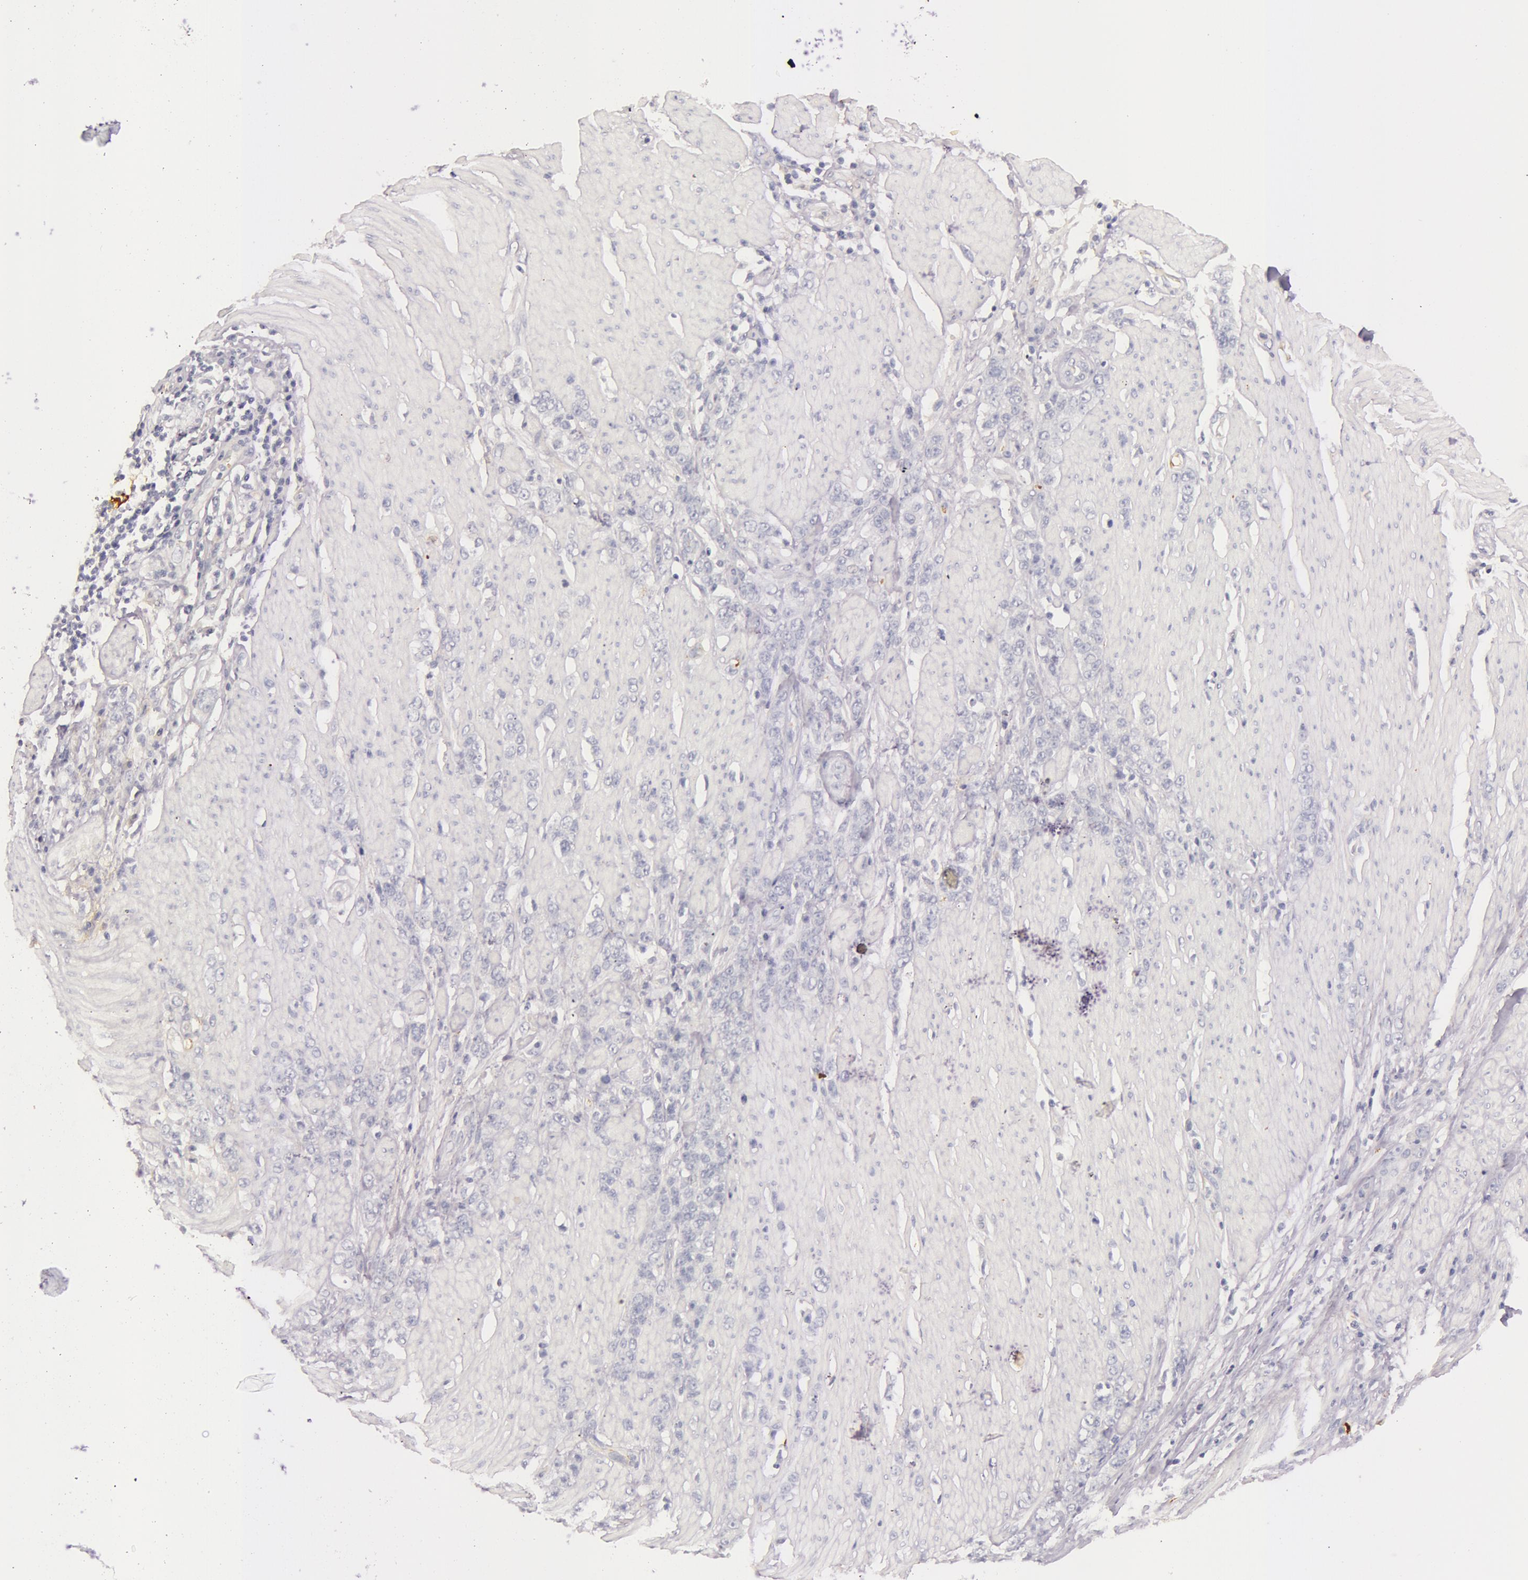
{"staining": {"intensity": "negative", "quantity": "none", "location": "none"}, "tissue": "stomach cancer", "cell_type": "Tumor cells", "image_type": "cancer", "snomed": [{"axis": "morphology", "description": "Adenocarcinoma, NOS"}, {"axis": "topography", "description": "Stomach, lower"}], "caption": "Immunohistochemistry (IHC) of human stomach cancer (adenocarcinoma) reveals no staining in tumor cells.", "gene": "C4BPA", "patient": {"sex": "male", "age": 88}}